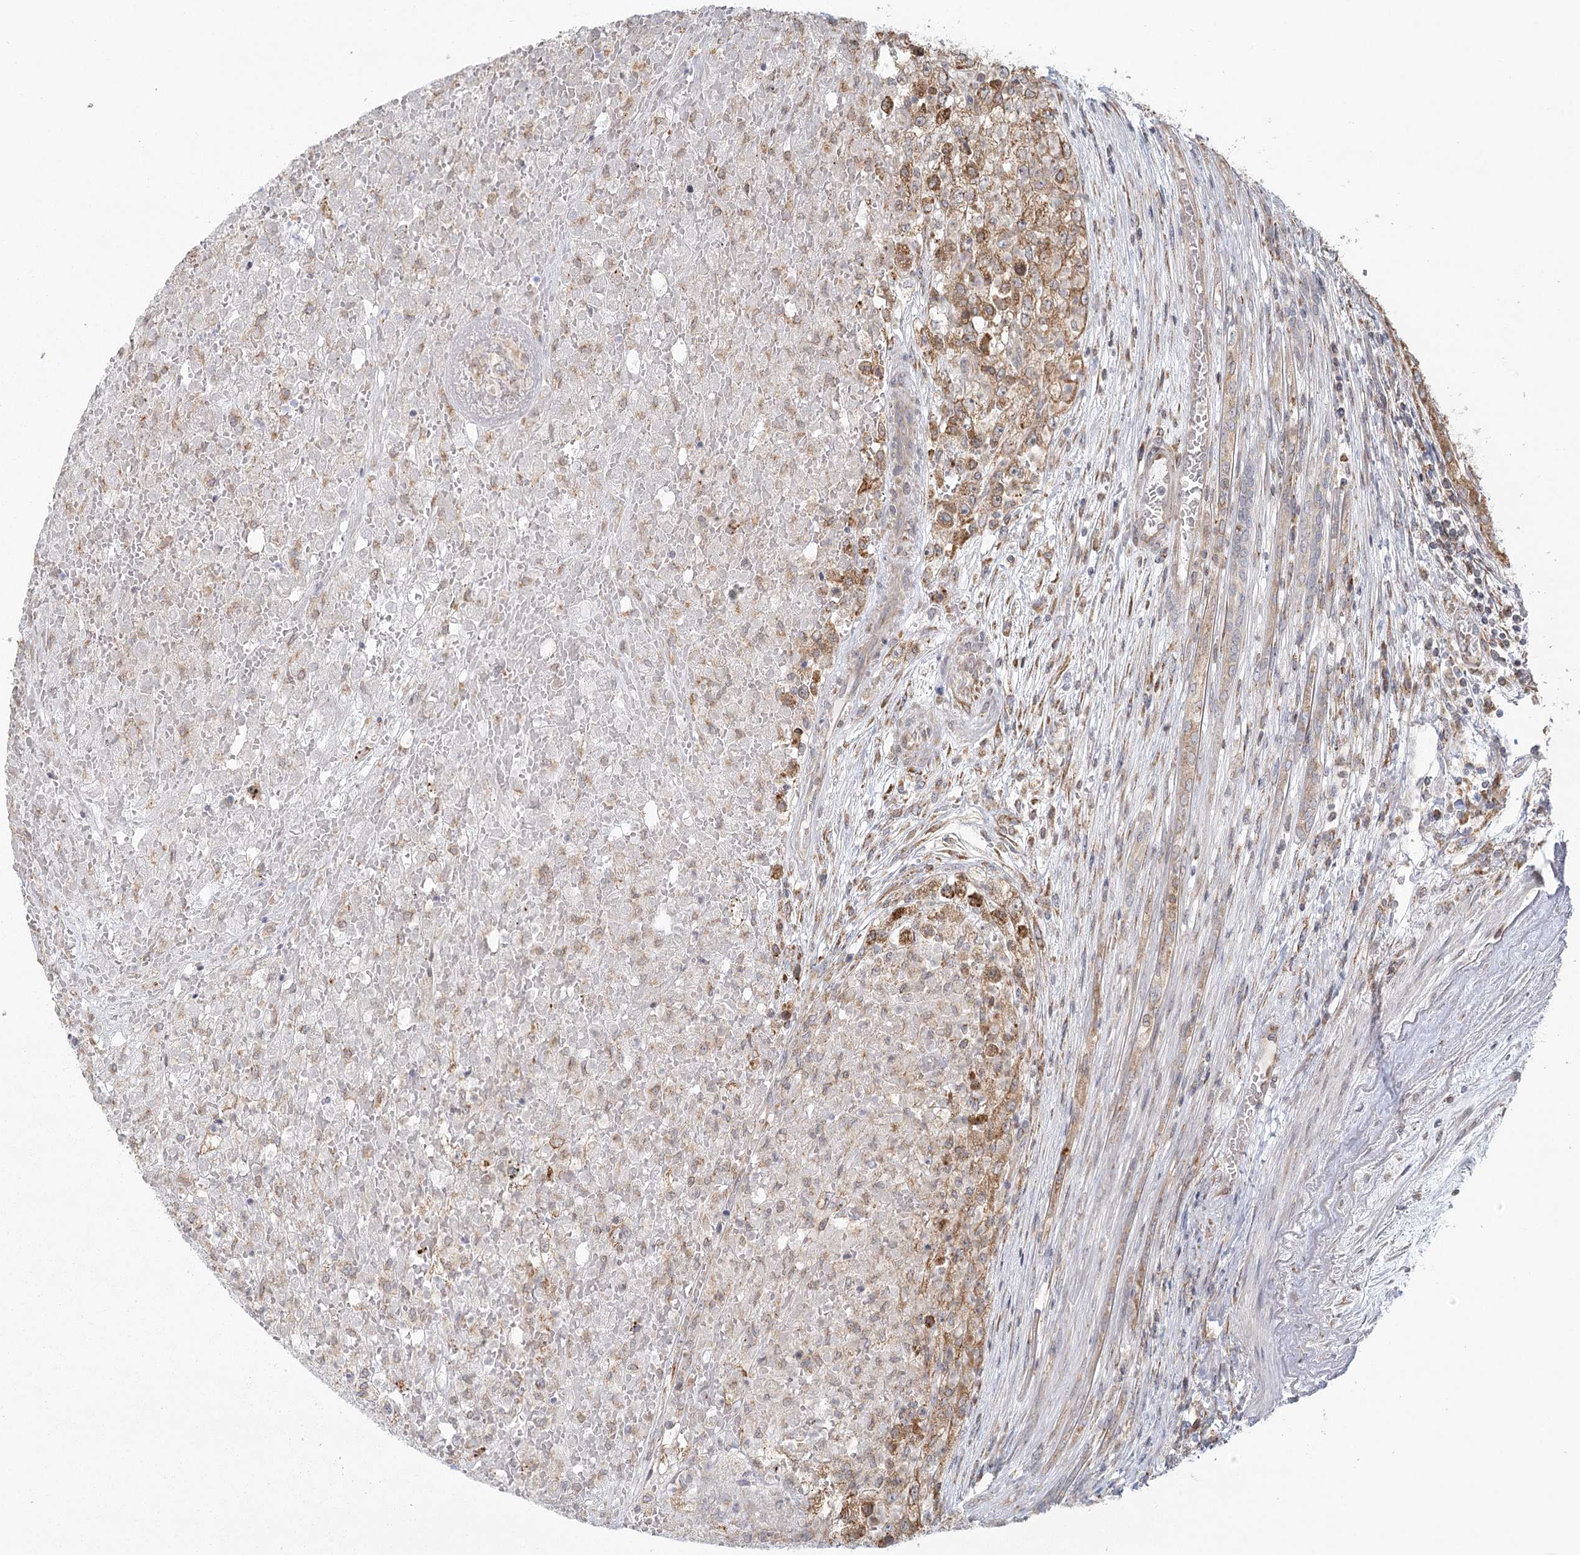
{"staining": {"intensity": "moderate", "quantity": ">75%", "location": "cytoplasmic/membranous"}, "tissue": "renal cancer", "cell_type": "Tumor cells", "image_type": "cancer", "snomed": [{"axis": "morphology", "description": "Adenocarcinoma, NOS"}, {"axis": "topography", "description": "Kidney"}], "caption": "A medium amount of moderate cytoplasmic/membranous expression is present in approximately >75% of tumor cells in adenocarcinoma (renal) tissue.", "gene": "LACTB", "patient": {"sex": "female", "age": 54}}